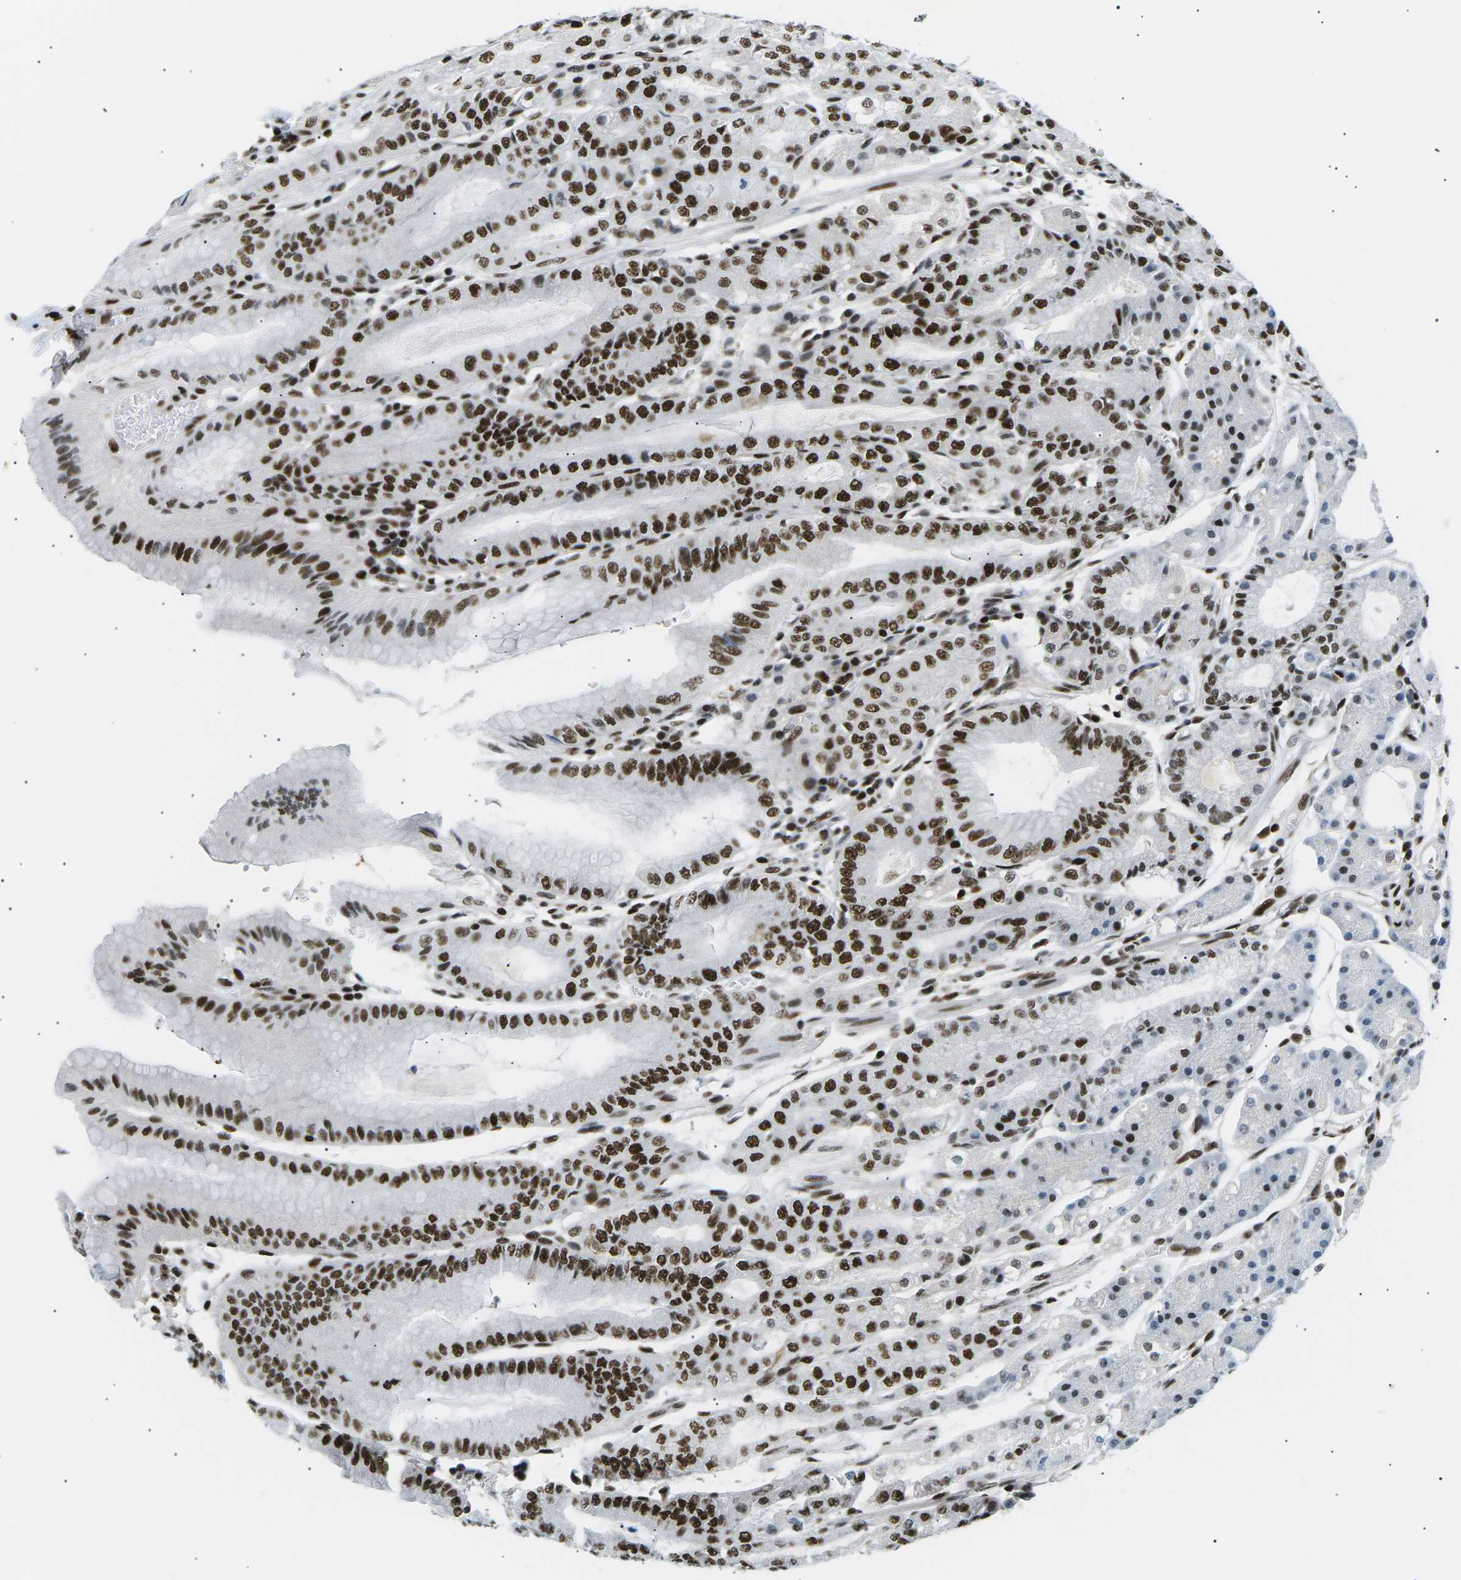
{"staining": {"intensity": "strong", "quantity": ">75%", "location": "nuclear"}, "tissue": "stomach", "cell_type": "Glandular cells", "image_type": "normal", "snomed": [{"axis": "morphology", "description": "Normal tissue, NOS"}, {"axis": "topography", "description": "Stomach, lower"}], "caption": "Protein staining reveals strong nuclear positivity in approximately >75% of glandular cells in unremarkable stomach. (DAB (3,3'-diaminobenzidine) IHC with brightfield microscopy, high magnification).", "gene": "RPA2", "patient": {"sex": "male", "age": 71}}